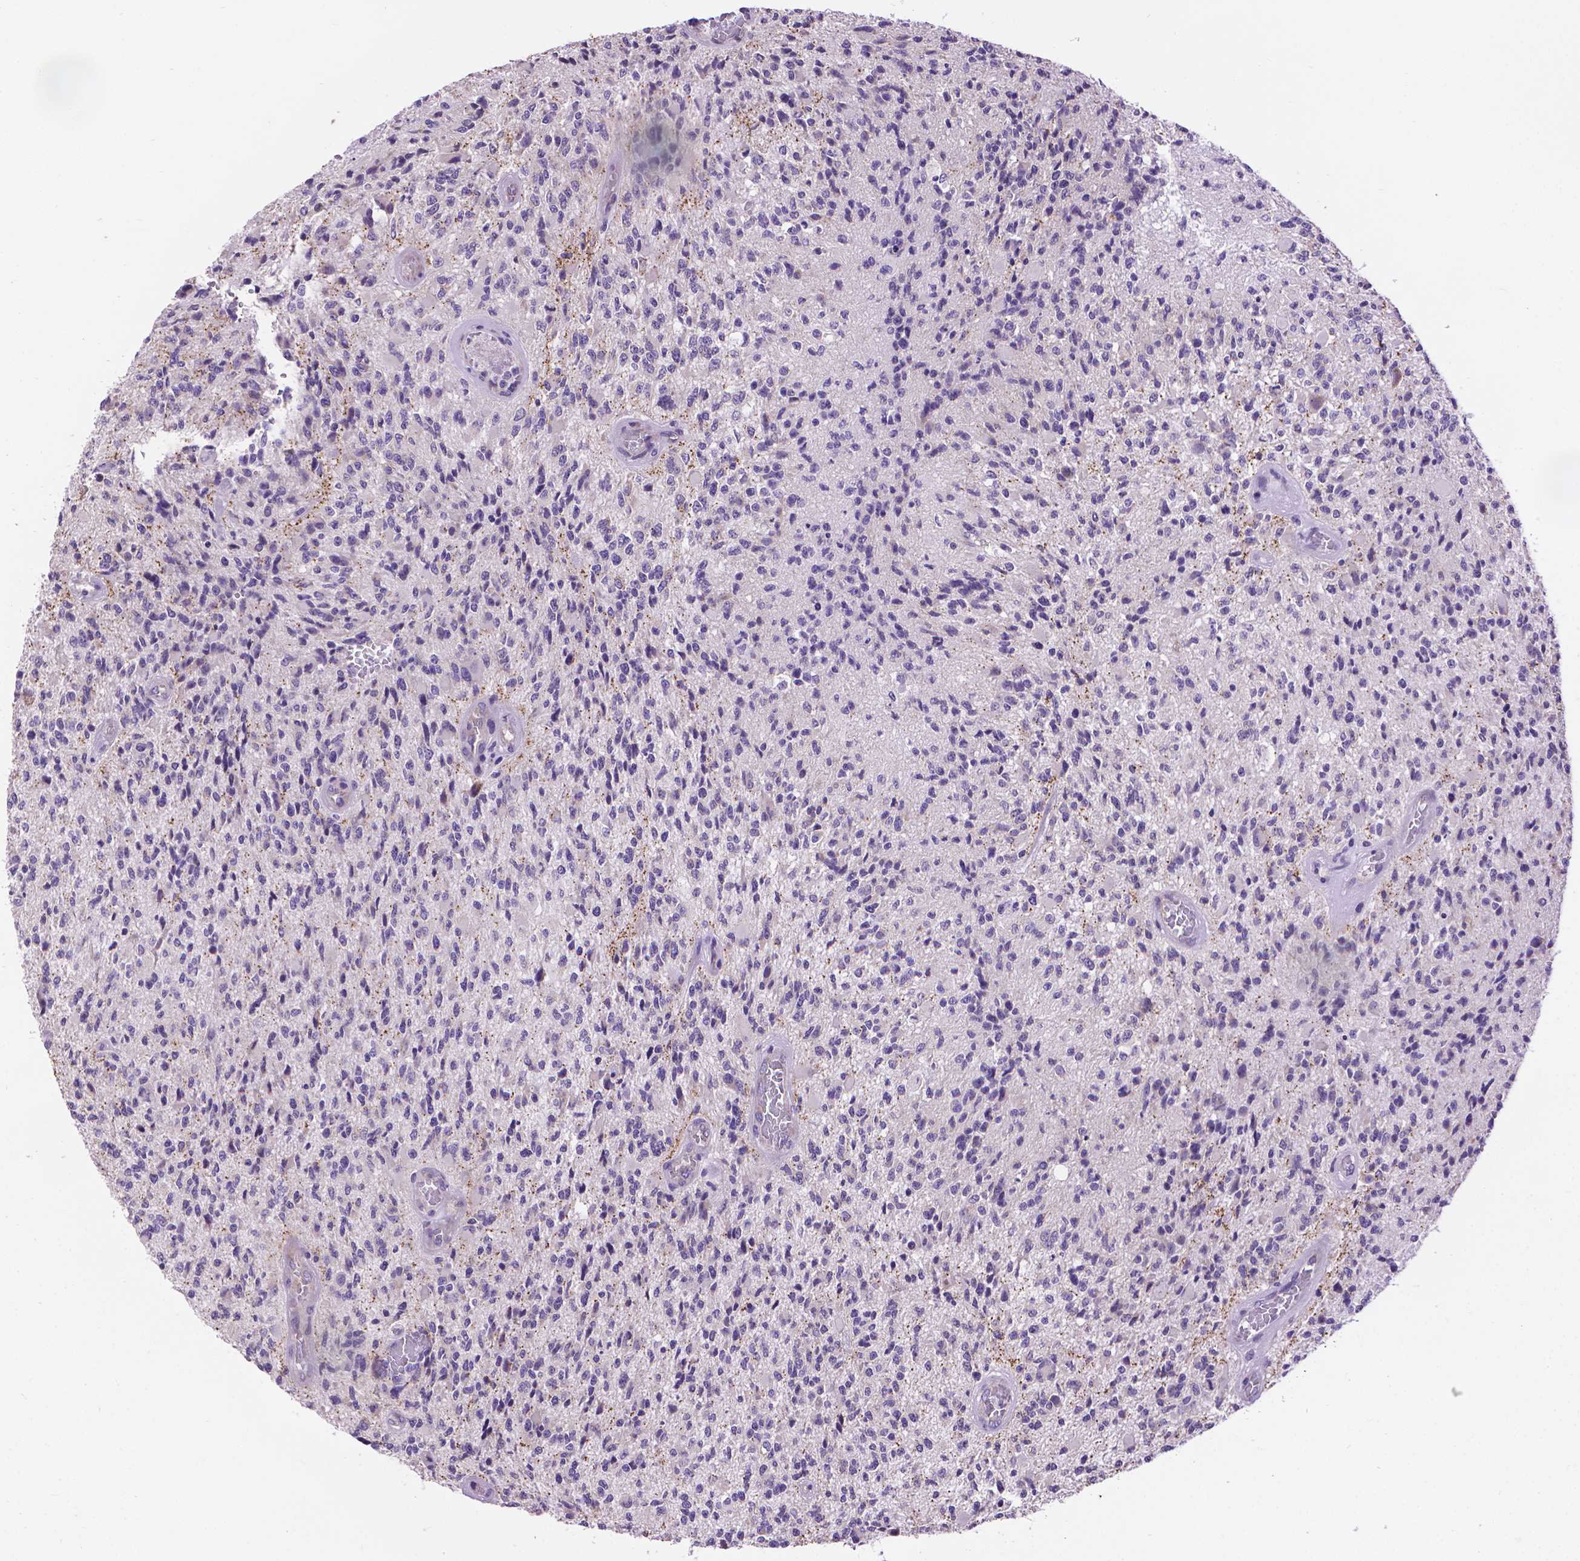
{"staining": {"intensity": "negative", "quantity": "none", "location": "none"}, "tissue": "glioma", "cell_type": "Tumor cells", "image_type": "cancer", "snomed": [{"axis": "morphology", "description": "Glioma, malignant, High grade"}, {"axis": "topography", "description": "Brain"}], "caption": "High magnification brightfield microscopy of malignant high-grade glioma stained with DAB (3,3'-diaminobenzidine) (brown) and counterstained with hematoxylin (blue): tumor cells show no significant expression. (DAB immunohistochemistry, high magnification).", "gene": "SYN1", "patient": {"sex": "female", "age": 63}}